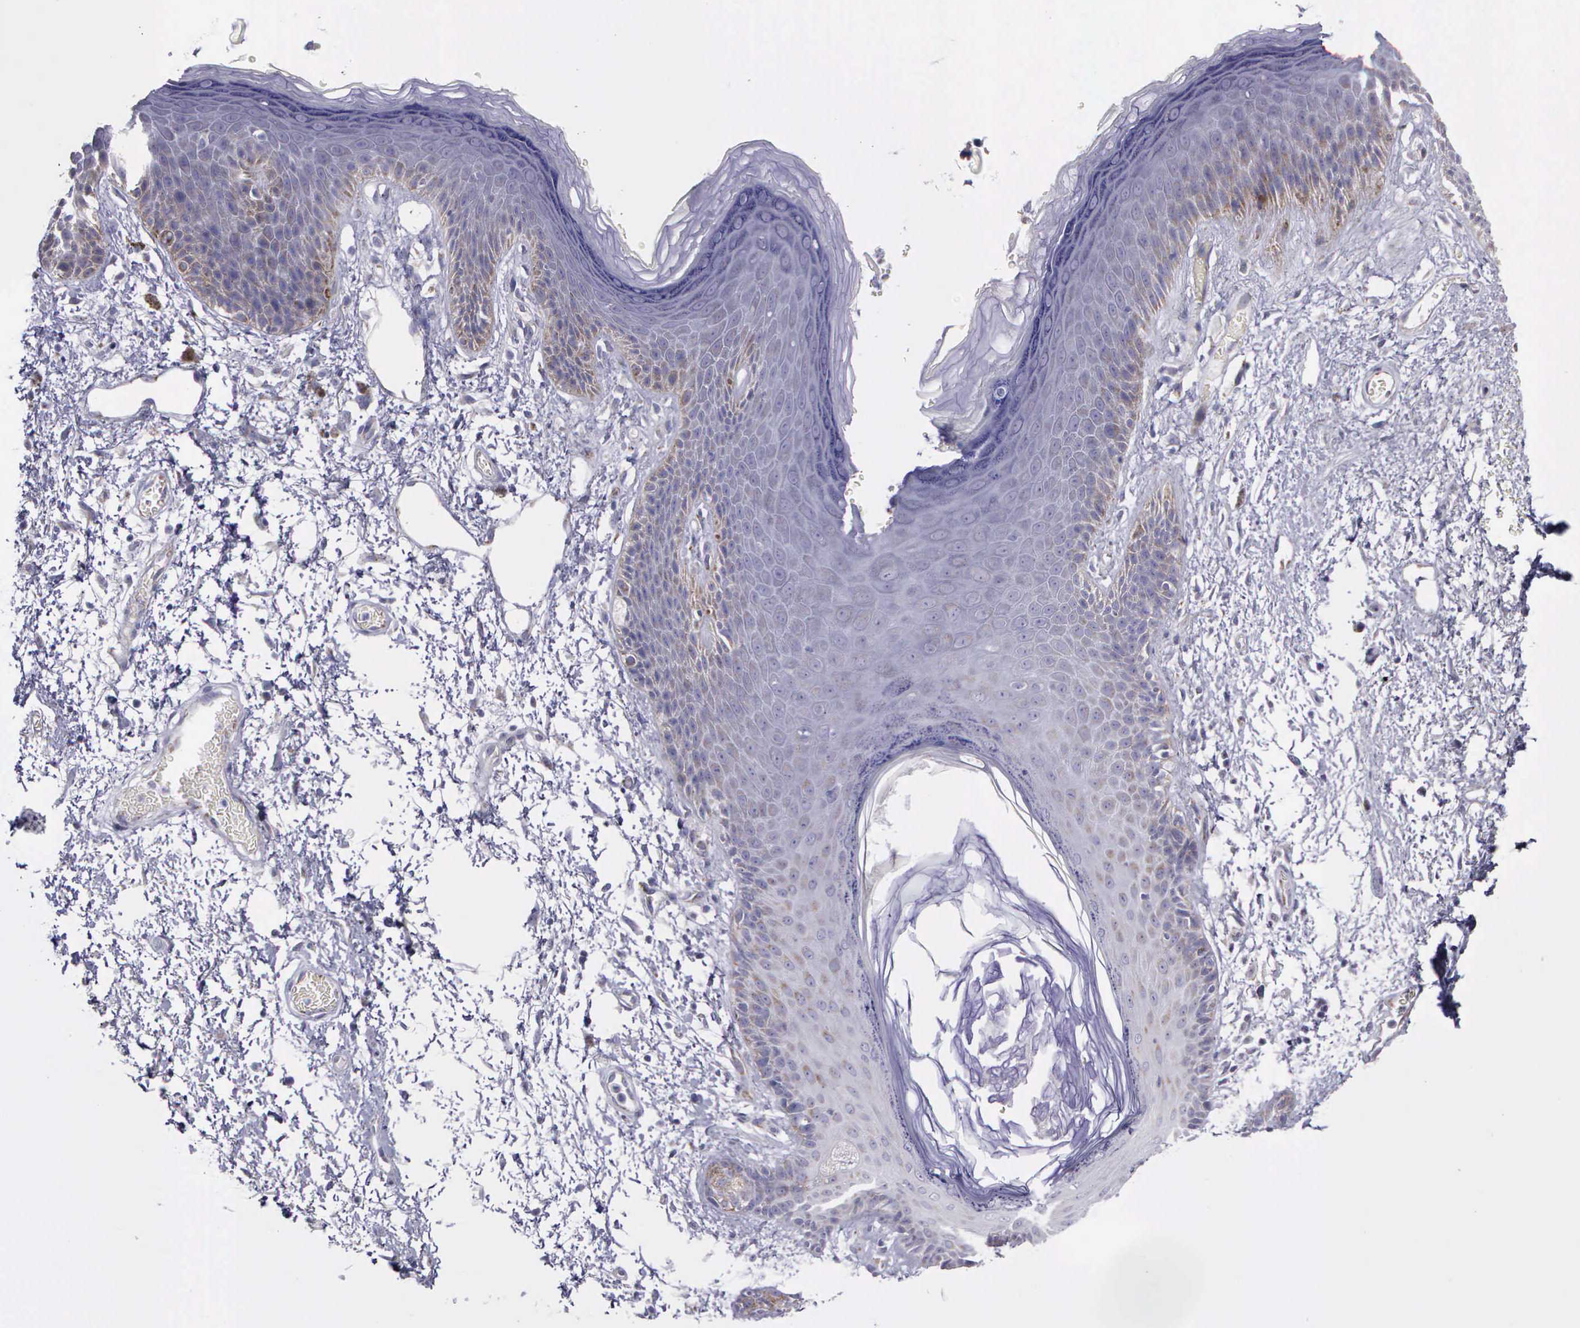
{"staining": {"intensity": "weak", "quantity": "<25%", "location": "cytoplasmic/membranous"}, "tissue": "skin", "cell_type": "Epidermal cells", "image_type": "normal", "snomed": [{"axis": "morphology", "description": "Normal tissue, NOS"}, {"axis": "topography", "description": "Anal"}, {"axis": "topography", "description": "Peripheral nerve tissue"}], "caption": "The image reveals no staining of epidermal cells in benign skin. (DAB (3,3'-diaminobenzidine) immunohistochemistry visualized using brightfield microscopy, high magnification).", "gene": "SYNJ2BP", "patient": {"sex": "female", "age": 46}}